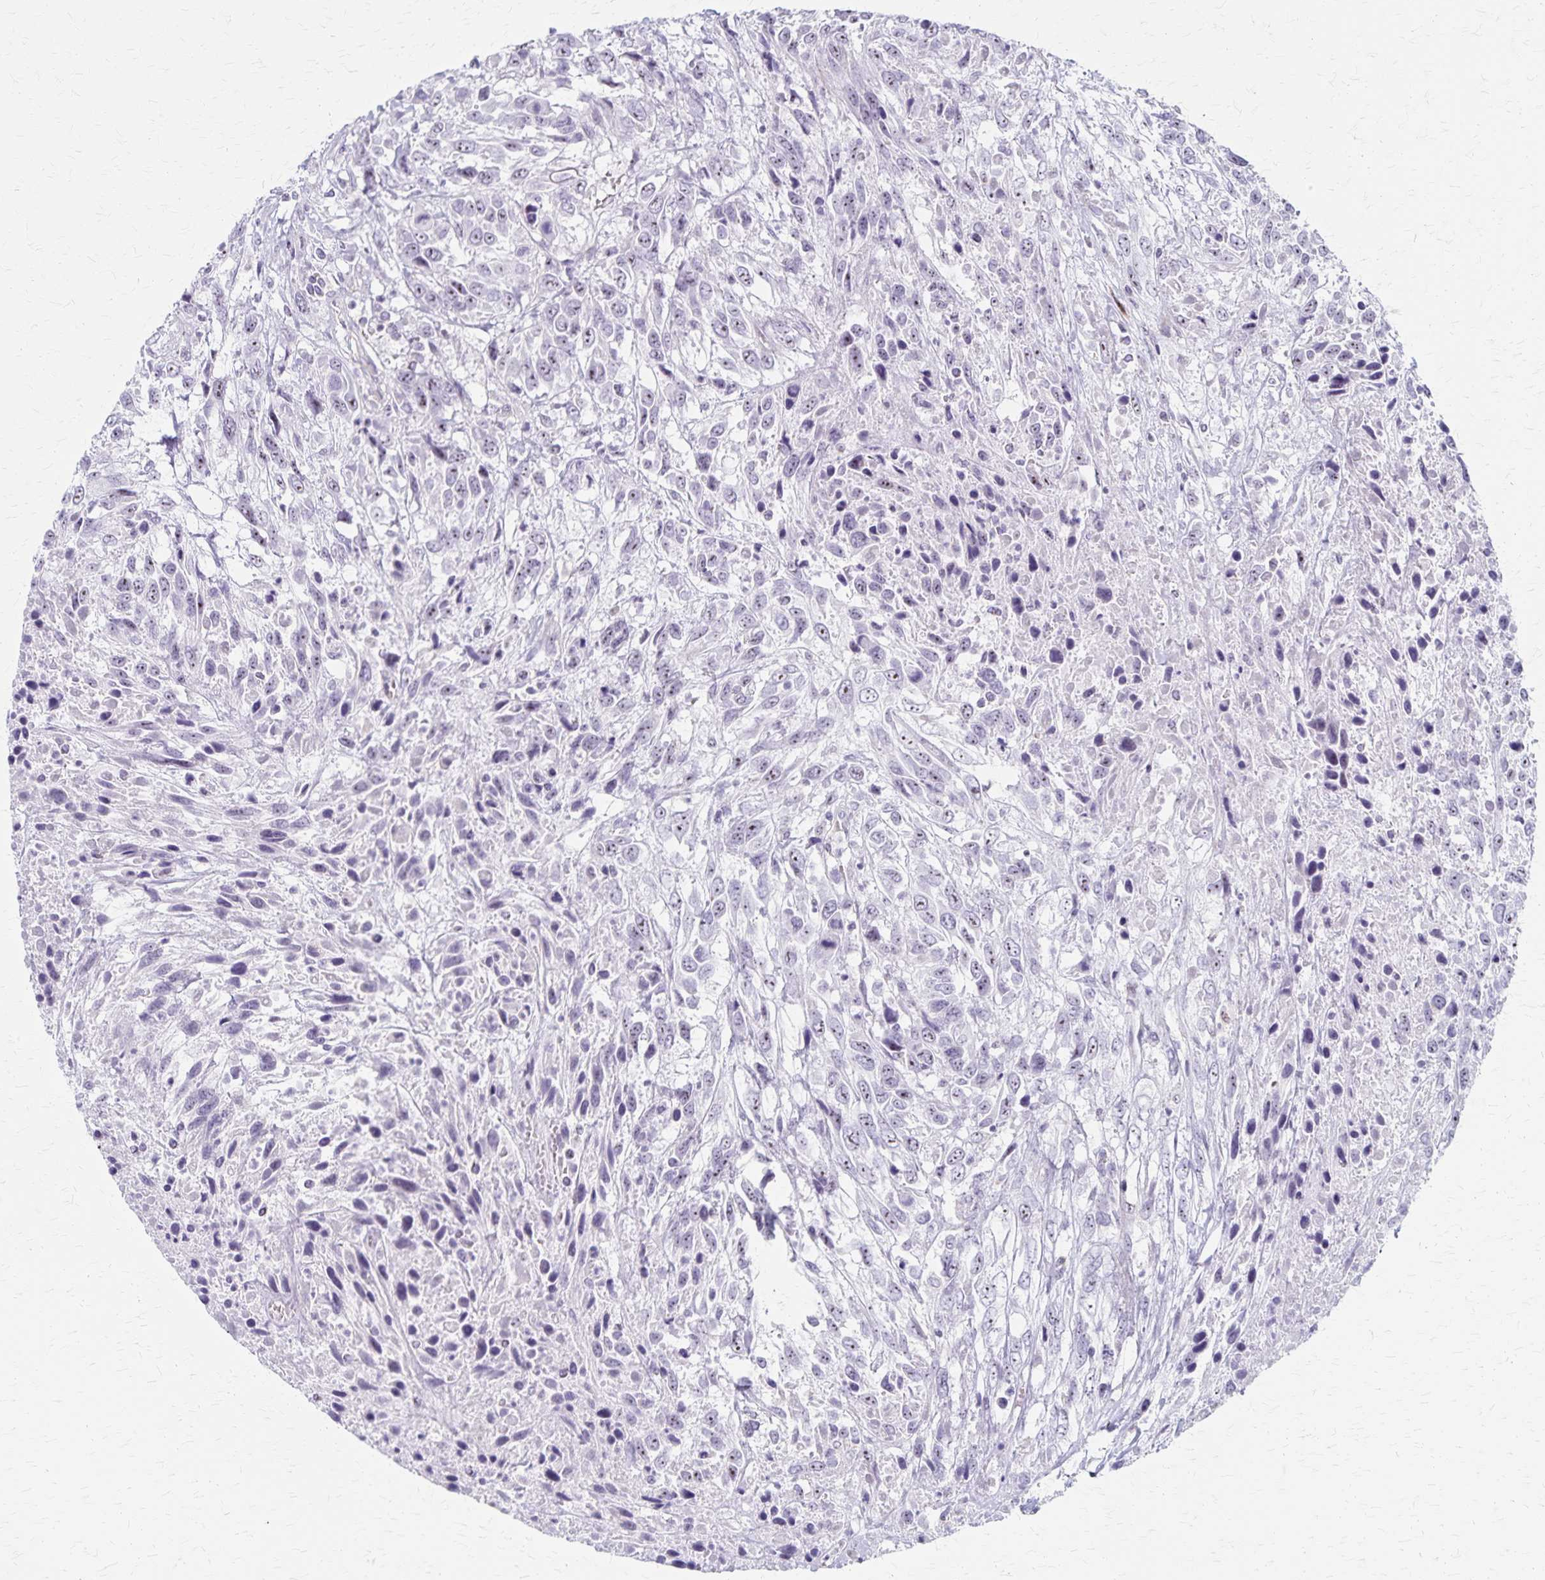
{"staining": {"intensity": "weak", "quantity": "<25%", "location": "nuclear"}, "tissue": "urothelial cancer", "cell_type": "Tumor cells", "image_type": "cancer", "snomed": [{"axis": "morphology", "description": "Urothelial carcinoma, High grade"}, {"axis": "topography", "description": "Urinary bladder"}], "caption": "An image of urothelial cancer stained for a protein reveals no brown staining in tumor cells.", "gene": "DLK2", "patient": {"sex": "female", "age": 70}}